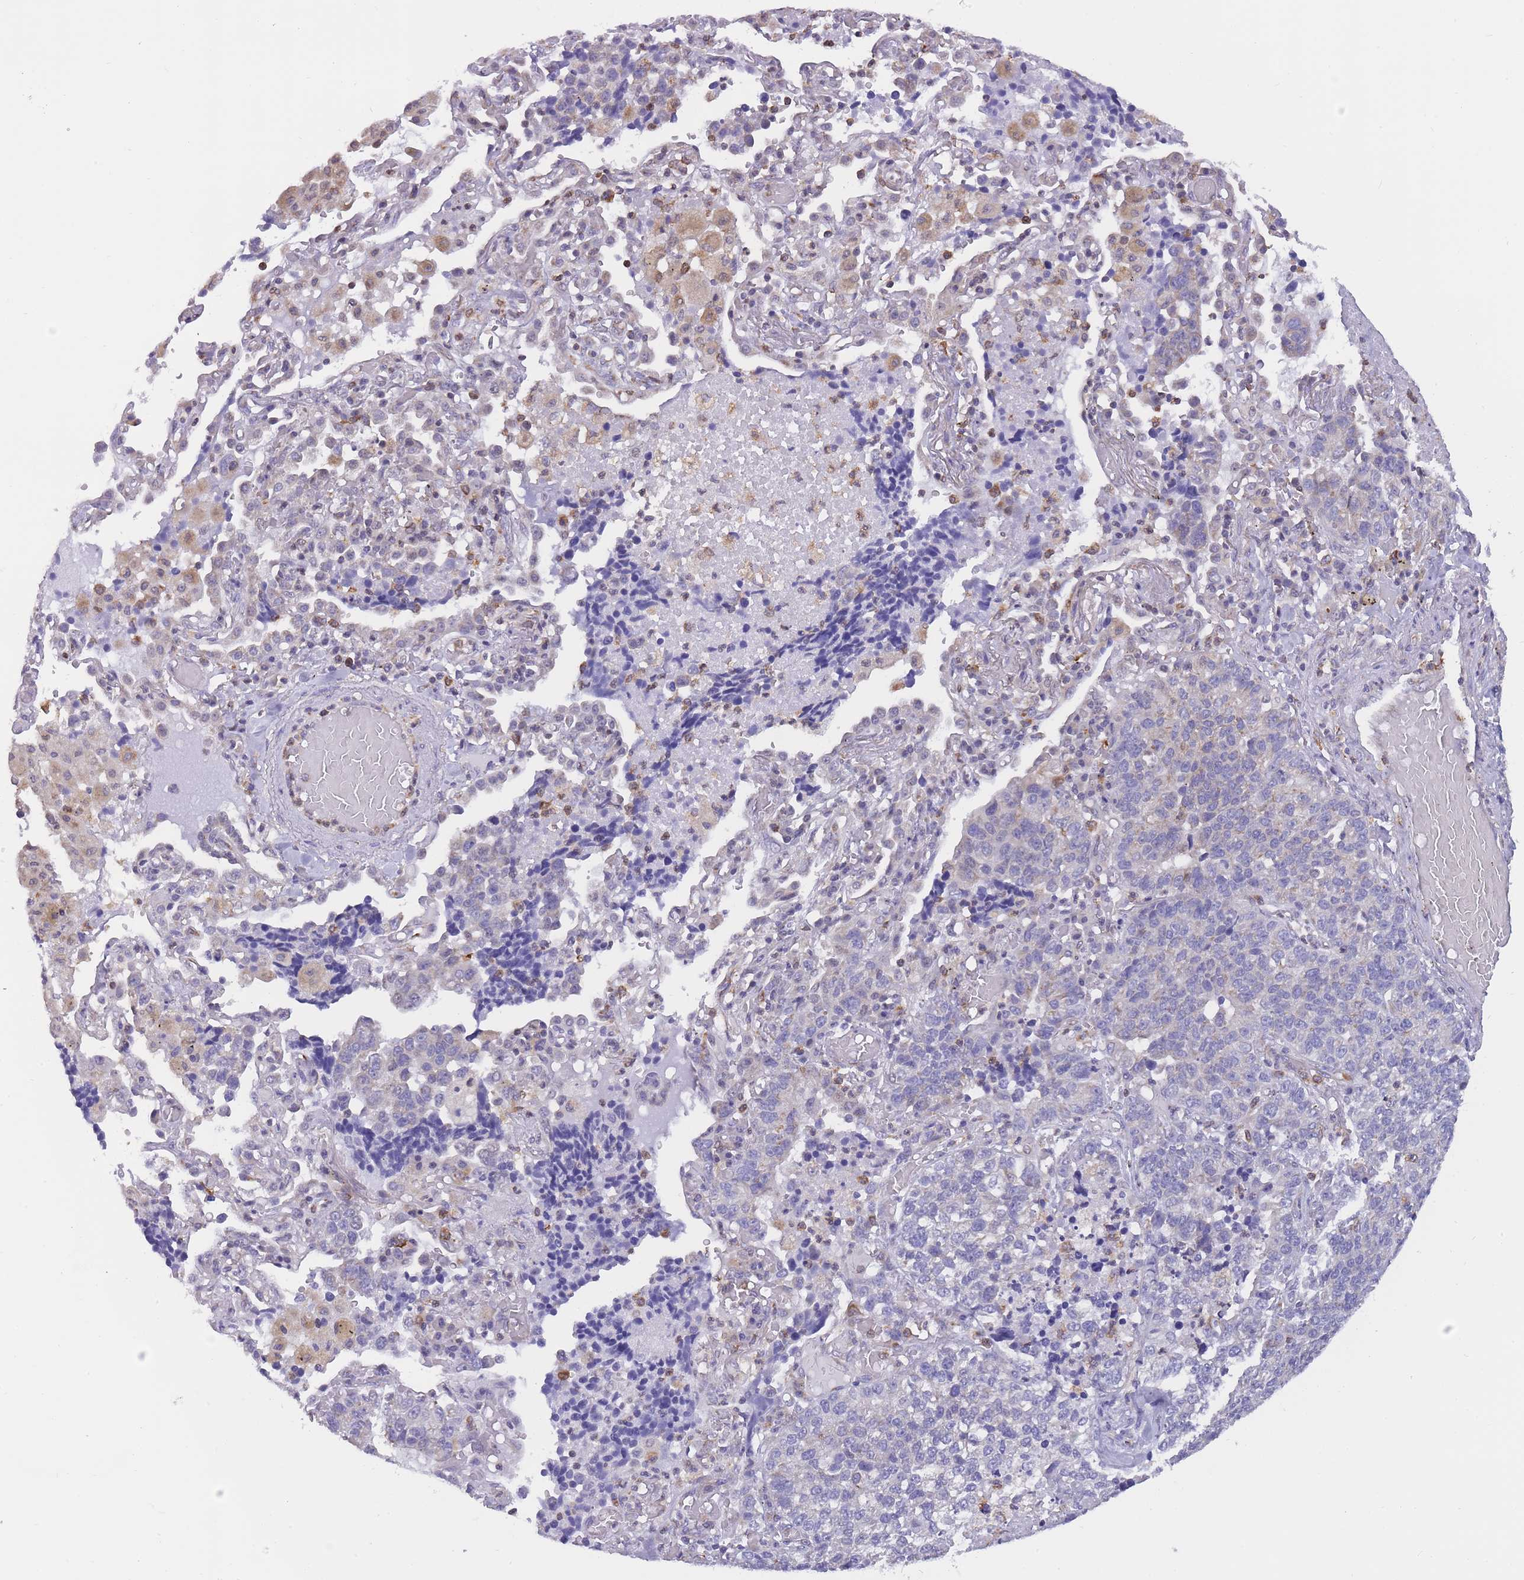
{"staining": {"intensity": "negative", "quantity": "none", "location": "none"}, "tissue": "lung cancer", "cell_type": "Tumor cells", "image_type": "cancer", "snomed": [{"axis": "morphology", "description": "Adenocarcinoma, NOS"}, {"axis": "topography", "description": "Lung"}], "caption": "This is an immunohistochemistry micrograph of human lung cancer (adenocarcinoma). There is no staining in tumor cells.", "gene": "ZNF662", "patient": {"sex": "male", "age": 49}}